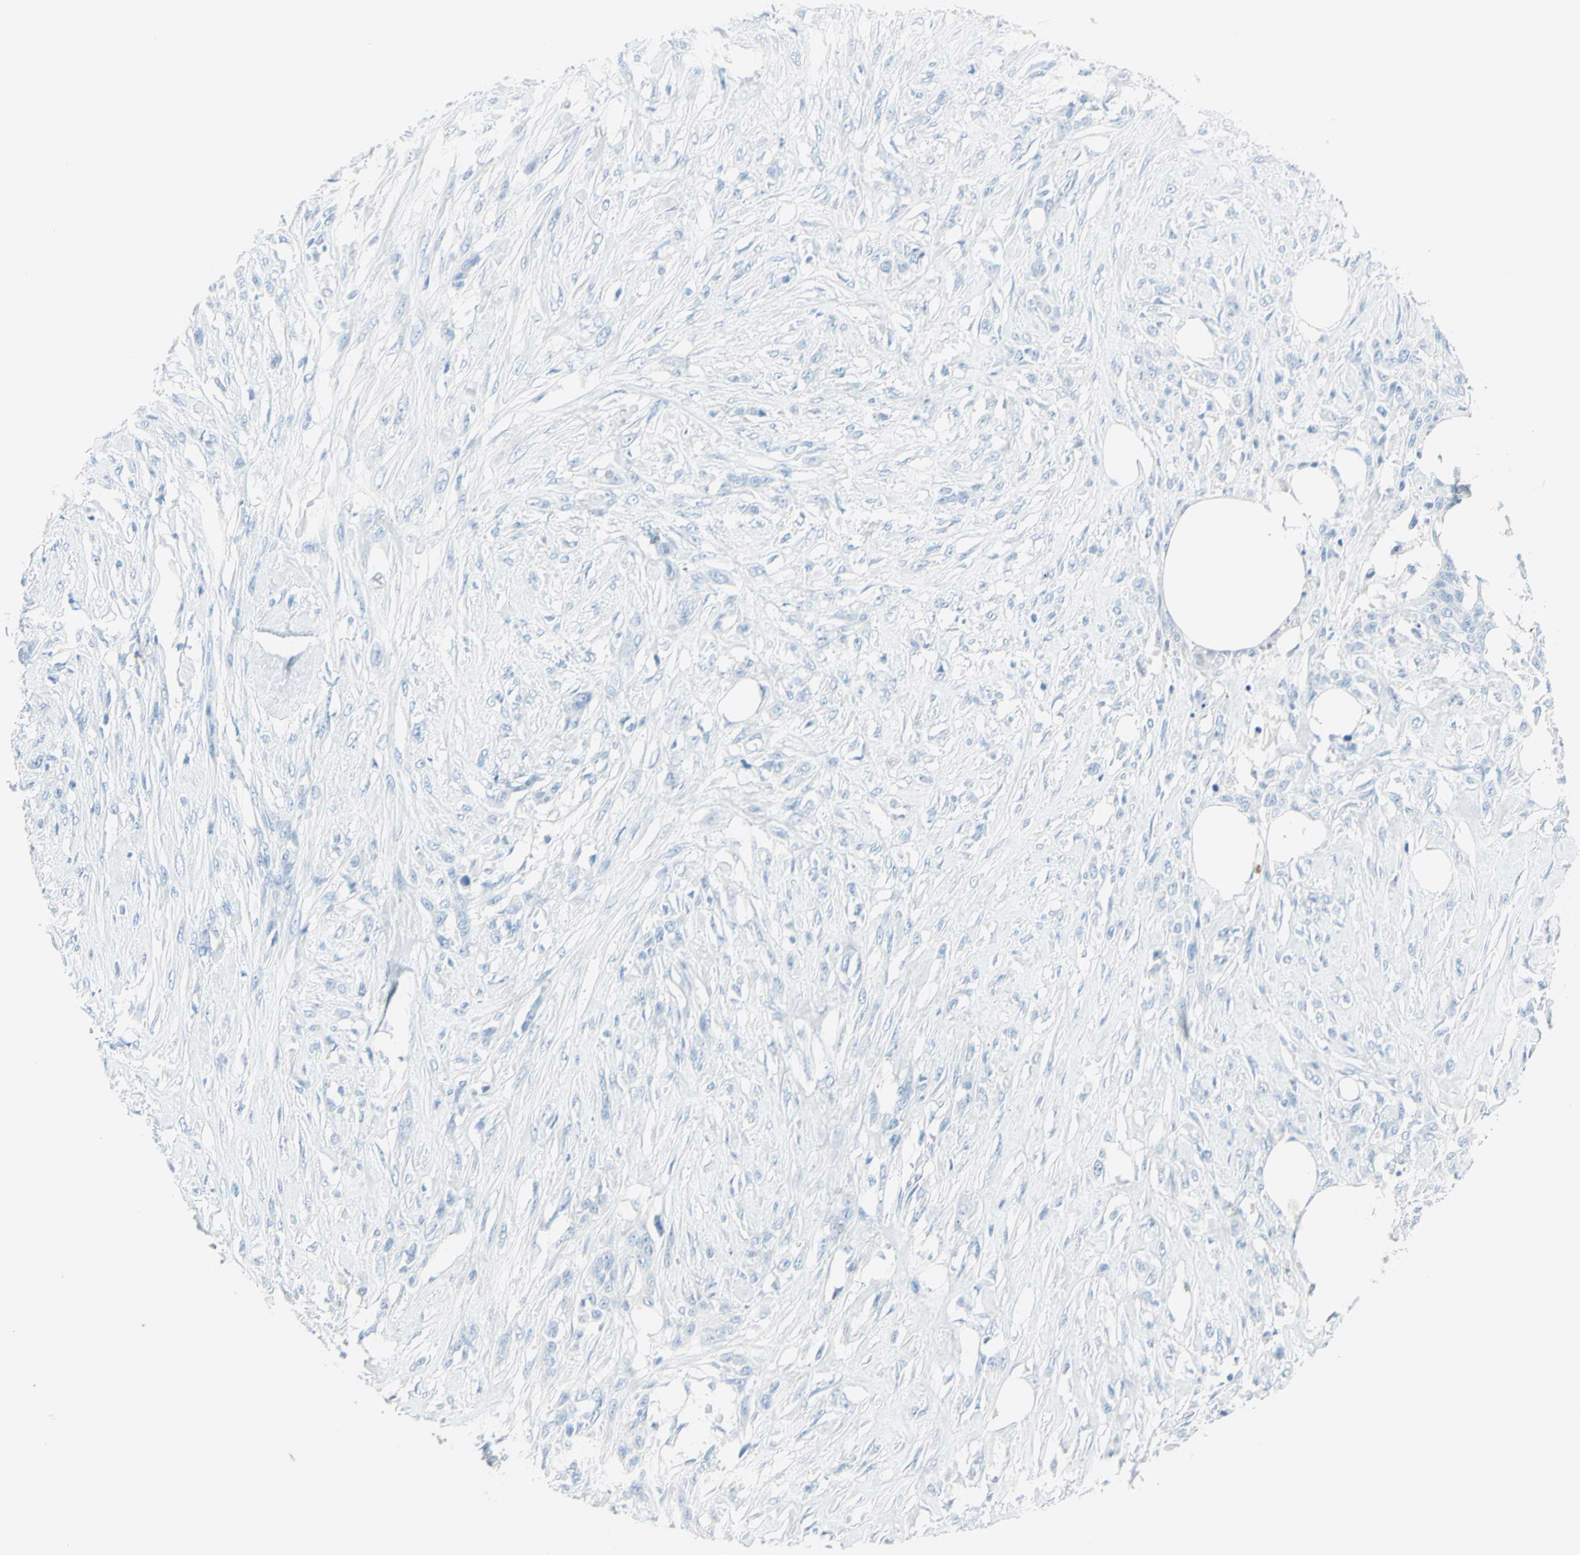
{"staining": {"intensity": "negative", "quantity": "none", "location": "none"}, "tissue": "skin cancer", "cell_type": "Tumor cells", "image_type": "cancer", "snomed": [{"axis": "morphology", "description": "Squamous cell carcinoma, NOS"}, {"axis": "topography", "description": "Skin"}], "caption": "Histopathology image shows no protein staining in tumor cells of skin squamous cell carcinoma tissue.", "gene": "IL6ST", "patient": {"sex": "female", "age": 59}}